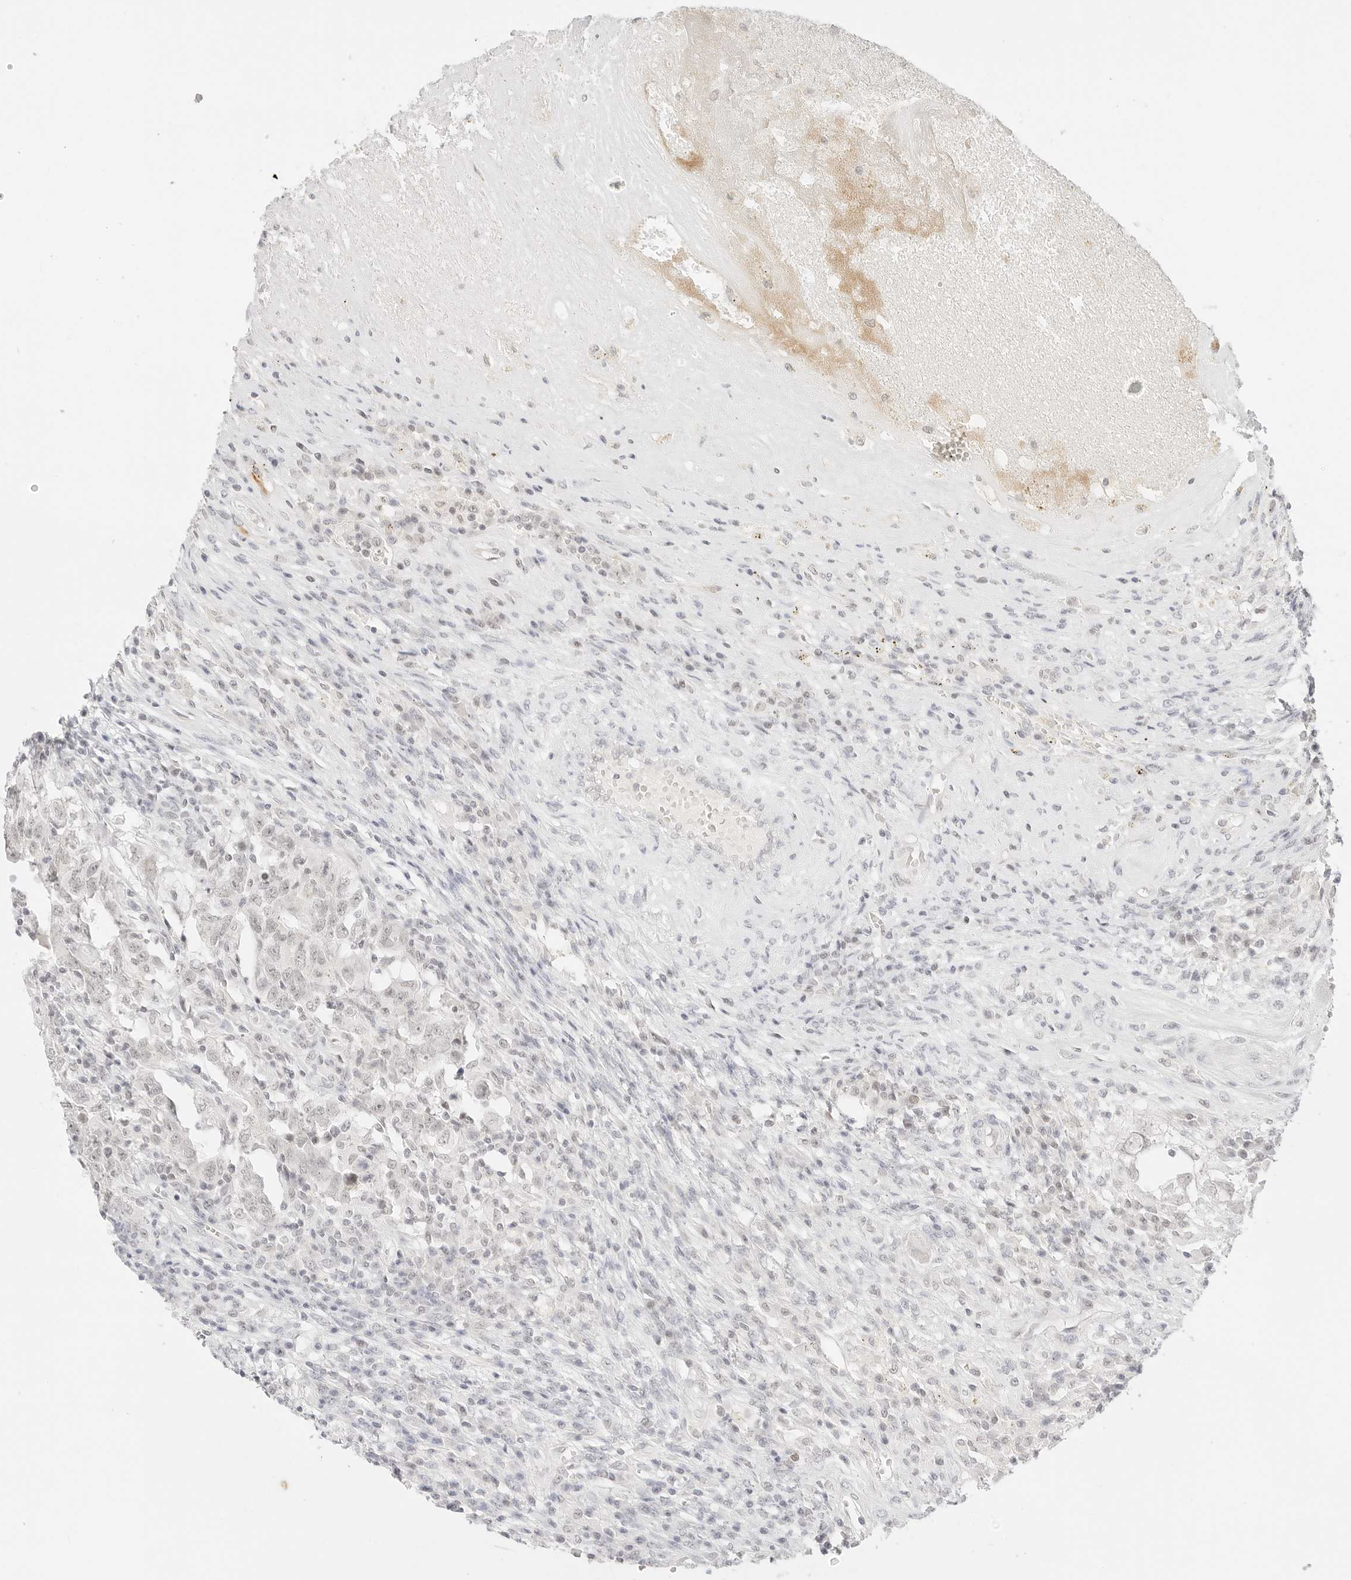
{"staining": {"intensity": "negative", "quantity": "none", "location": "none"}, "tissue": "testis cancer", "cell_type": "Tumor cells", "image_type": "cancer", "snomed": [{"axis": "morphology", "description": "Carcinoma, Embryonal, NOS"}, {"axis": "topography", "description": "Testis"}], "caption": "High magnification brightfield microscopy of embryonal carcinoma (testis) stained with DAB (3,3'-diaminobenzidine) (brown) and counterstained with hematoxylin (blue): tumor cells show no significant positivity.", "gene": "ITGA6", "patient": {"sex": "male", "age": 26}}